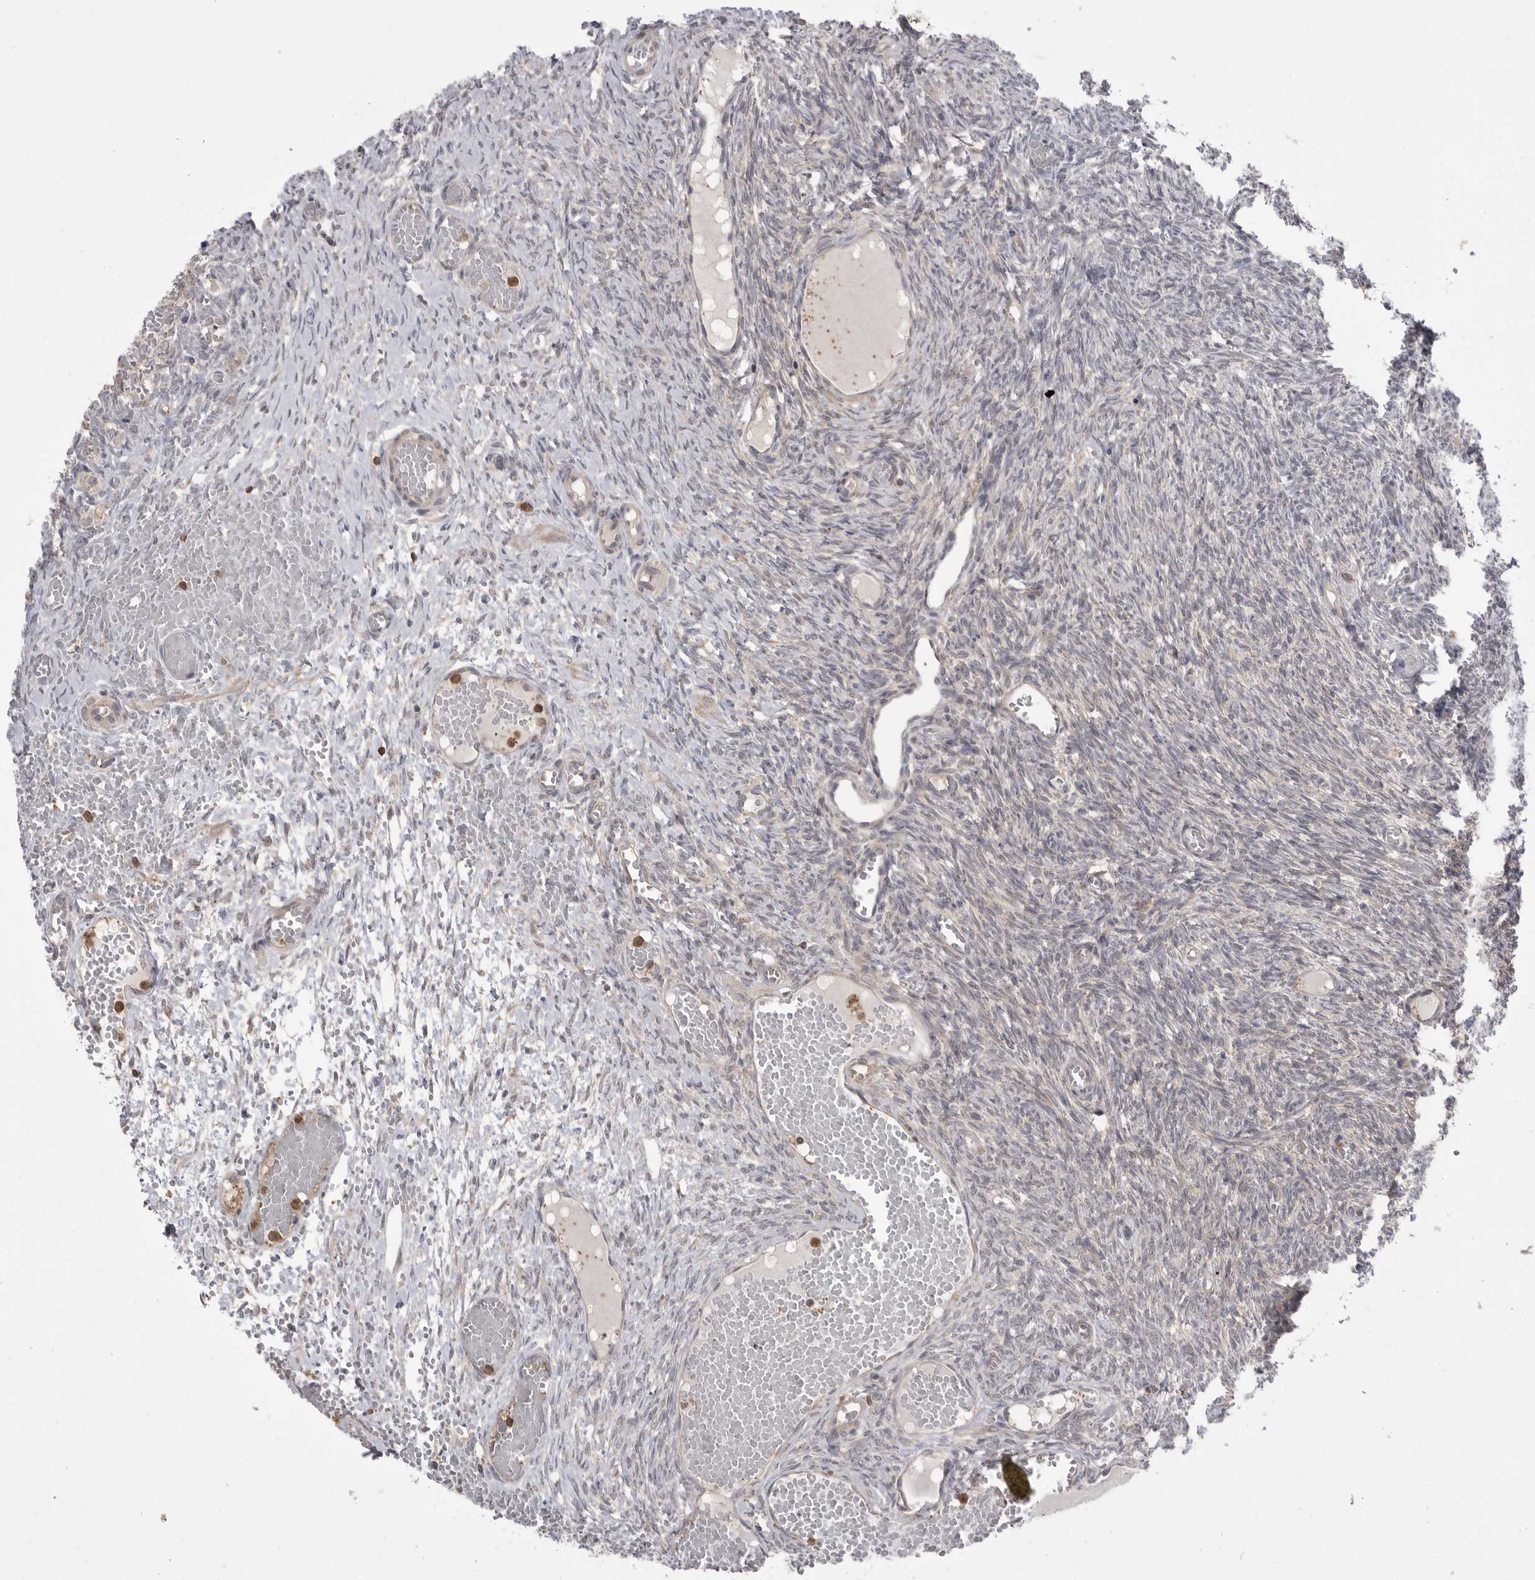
{"staining": {"intensity": "negative", "quantity": "none", "location": "none"}, "tissue": "ovary", "cell_type": "Ovarian stroma cells", "image_type": "normal", "snomed": [{"axis": "morphology", "description": "Adenocarcinoma, NOS"}, {"axis": "topography", "description": "Endometrium"}], "caption": "IHC of normal human ovary exhibits no expression in ovarian stroma cells.", "gene": "TOP2A", "patient": {"sex": "female", "age": 32}}